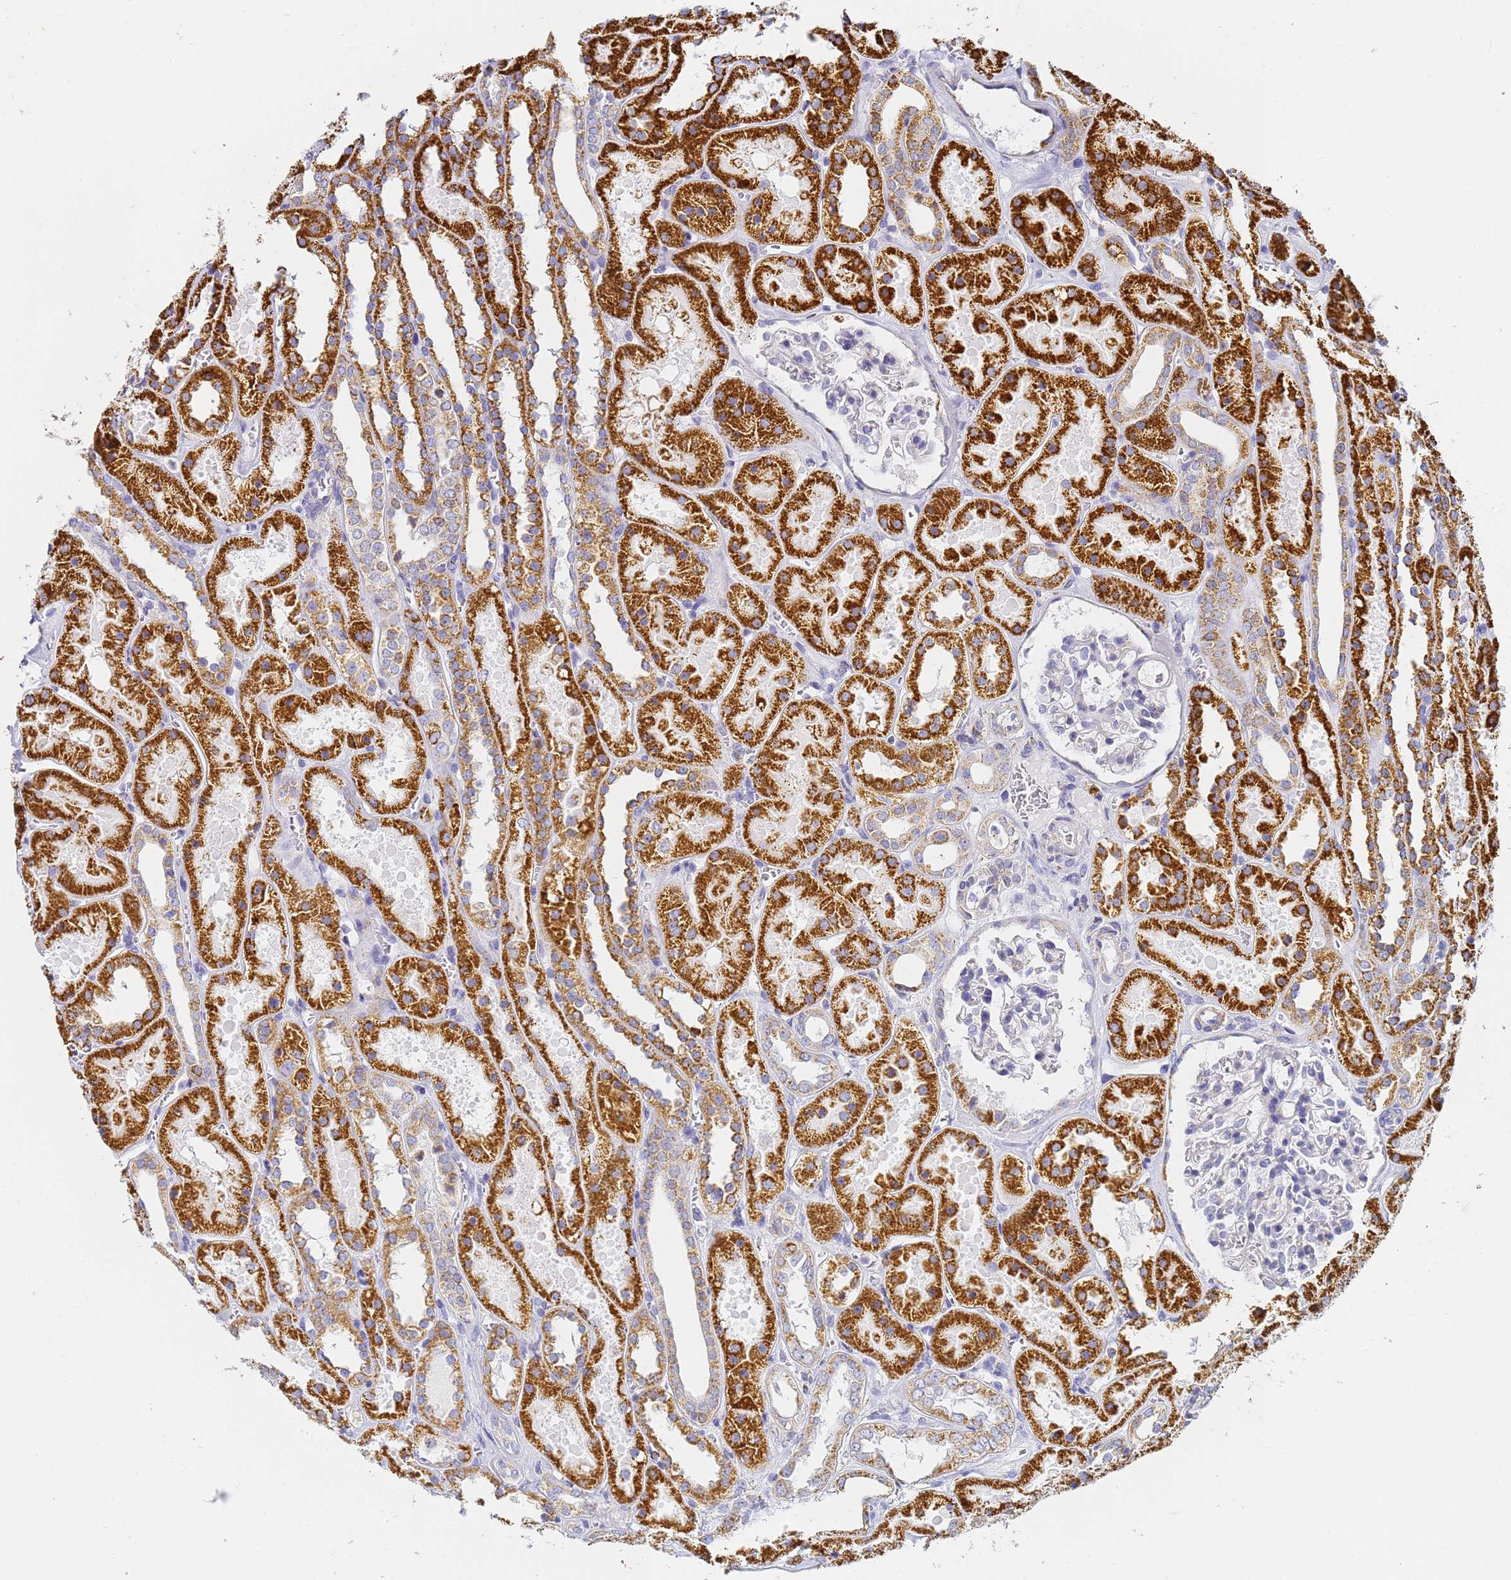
{"staining": {"intensity": "negative", "quantity": "none", "location": "none"}, "tissue": "kidney", "cell_type": "Cells in glomeruli", "image_type": "normal", "snomed": [{"axis": "morphology", "description": "Normal tissue, NOS"}, {"axis": "topography", "description": "Kidney"}], "caption": "This is a photomicrograph of IHC staining of benign kidney, which shows no expression in cells in glomeruli. Nuclei are stained in blue.", "gene": "CNIH4", "patient": {"sex": "female", "age": 41}}